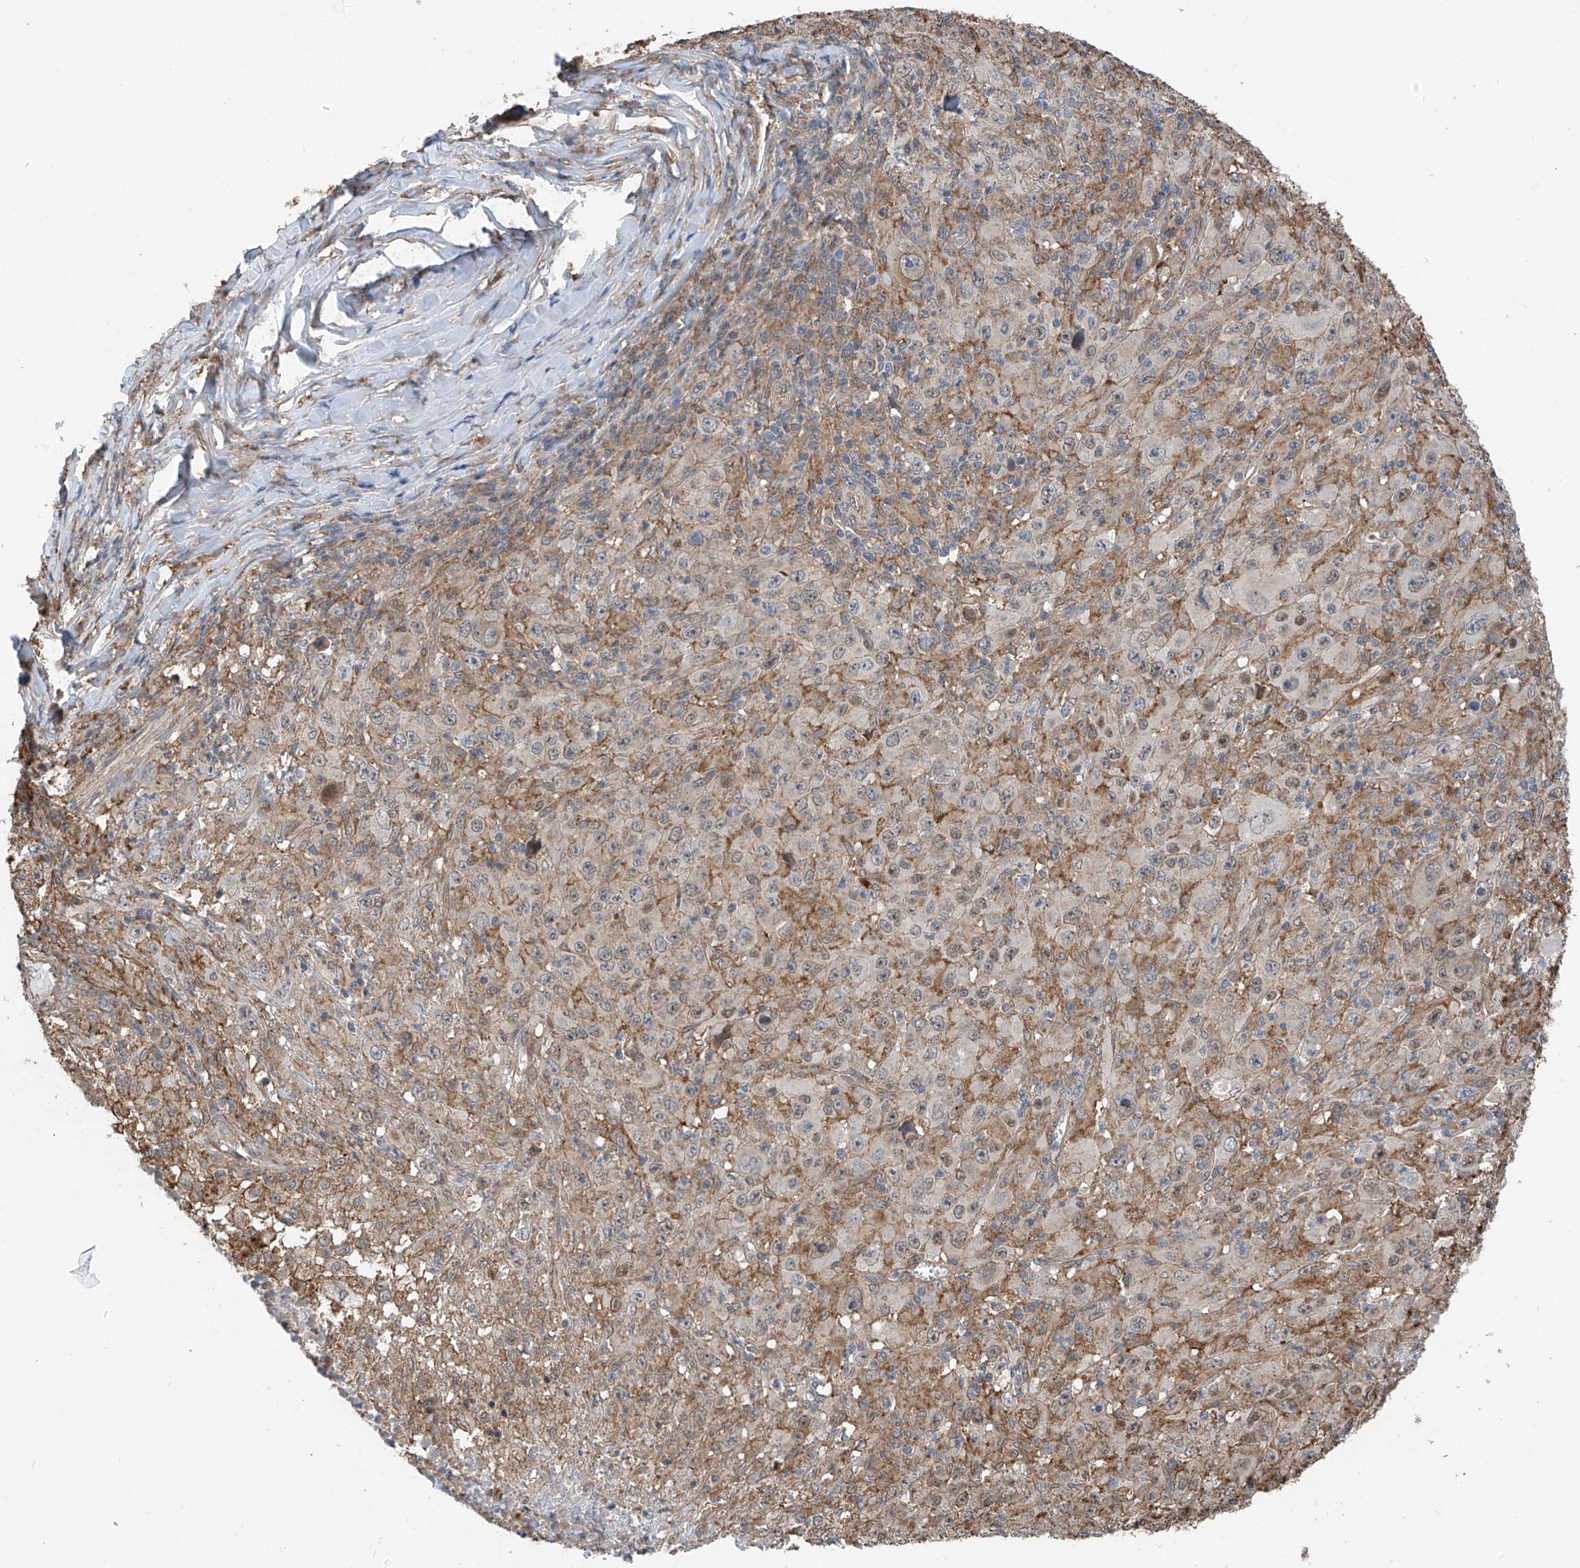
{"staining": {"intensity": "moderate", "quantity": "25%-75%", "location": "nuclear"}, "tissue": "melanoma", "cell_type": "Tumor cells", "image_type": "cancer", "snomed": [{"axis": "morphology", "description": "Malignant melanoma, Metastatic site"}, {"axis": "topography", "description": "Skin"}], "caption": "Melanoma stained for a protein displays moderate nuclear positivity in tumor cells.", "gene": "ZNF189", "patient": {"sex": "female", "age": 56}}